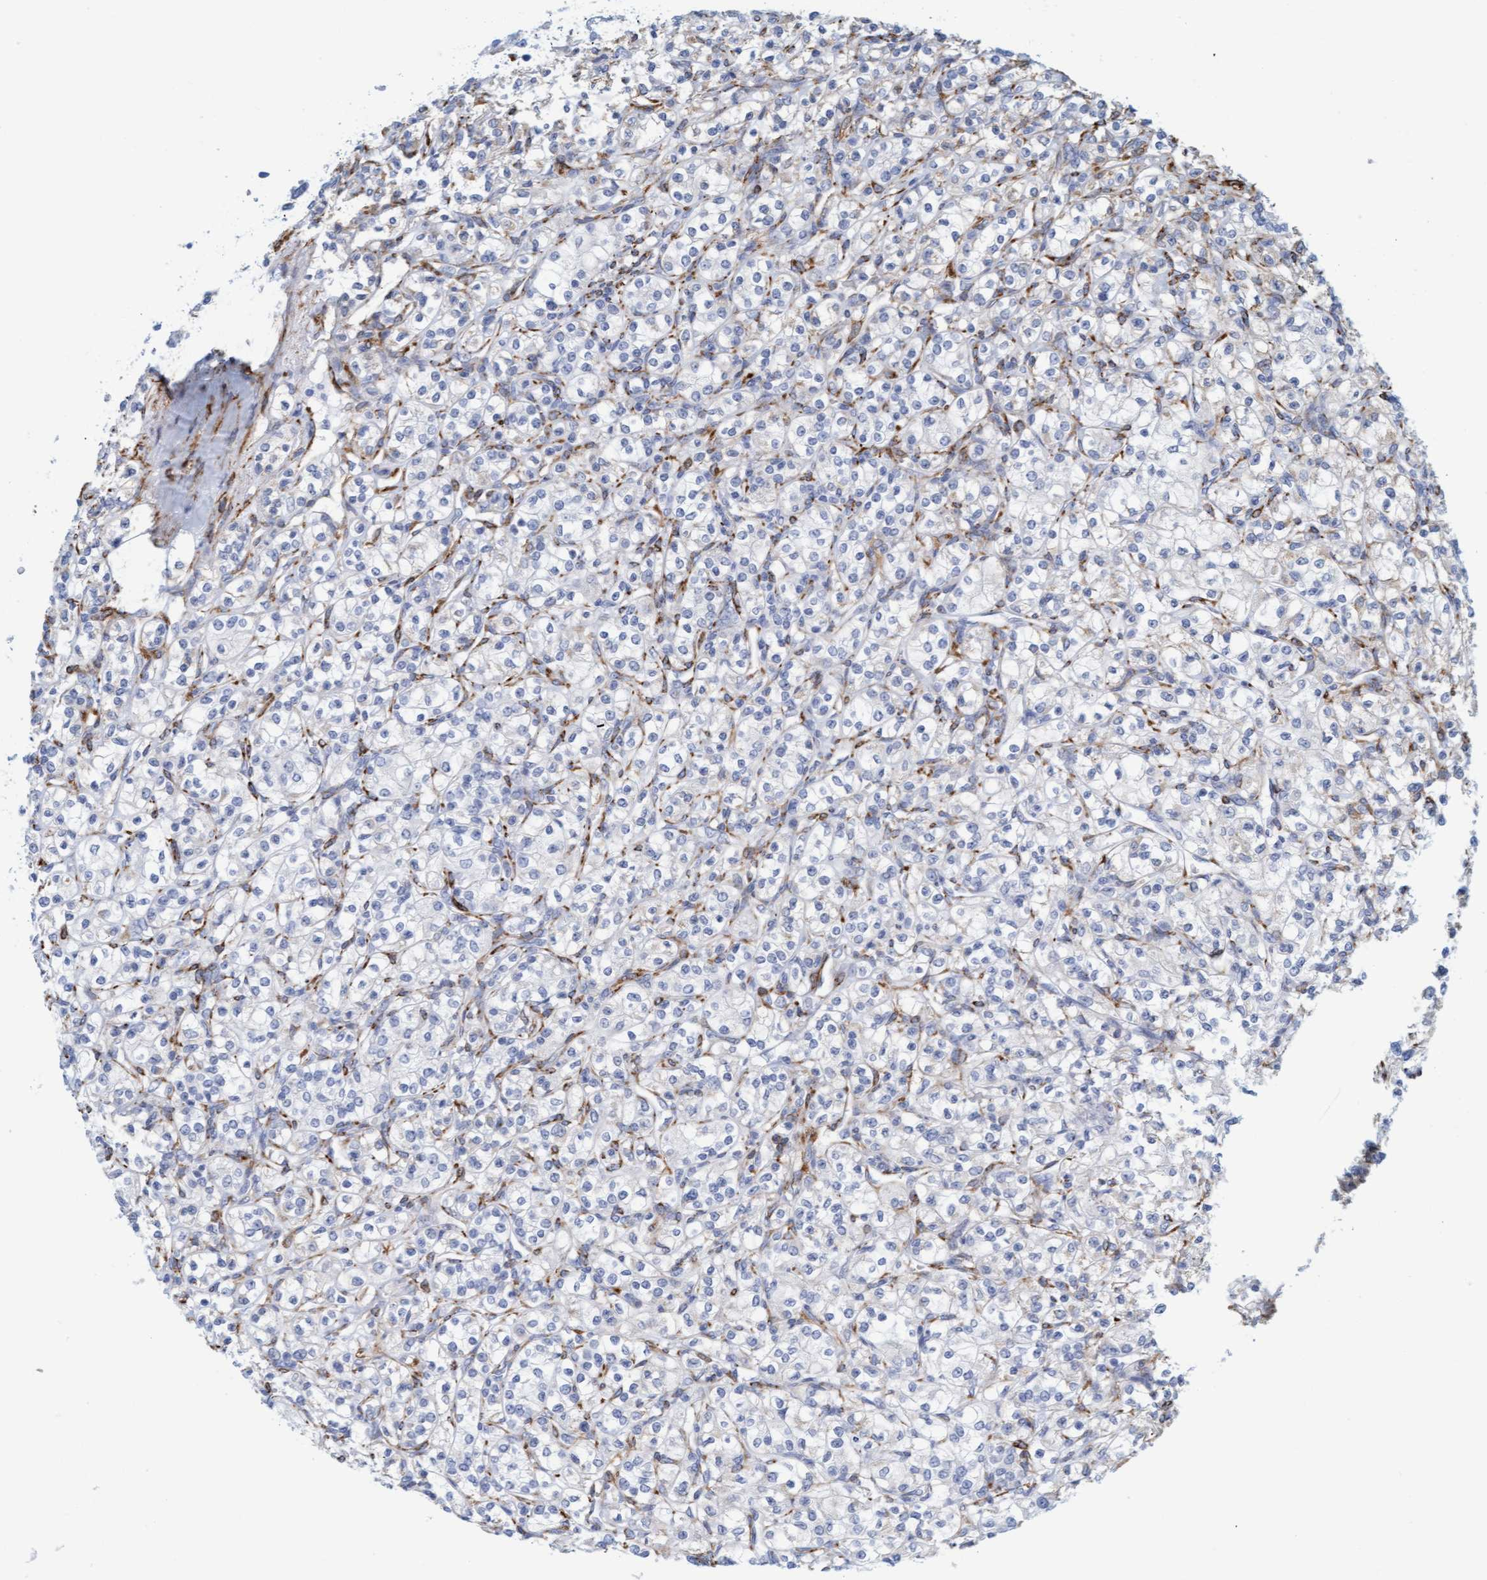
{"staining": {"intensity": "negative", "quantity": "none", "location": "none"}, "tissue": "renal cancer", "cell_type": "Tumor cells", "image_type": "cancer", "snomed": [{"axis": "morphology", "description": "Adenocarcinoma, NOS"}, {"axis": "topography", "description": "Kidney"}], "caption": "Image shows no significant protein expression in tumor cells of renal cancer.", "gene": "MAP1B", "patient": {"sex": "male", "age": 77}}